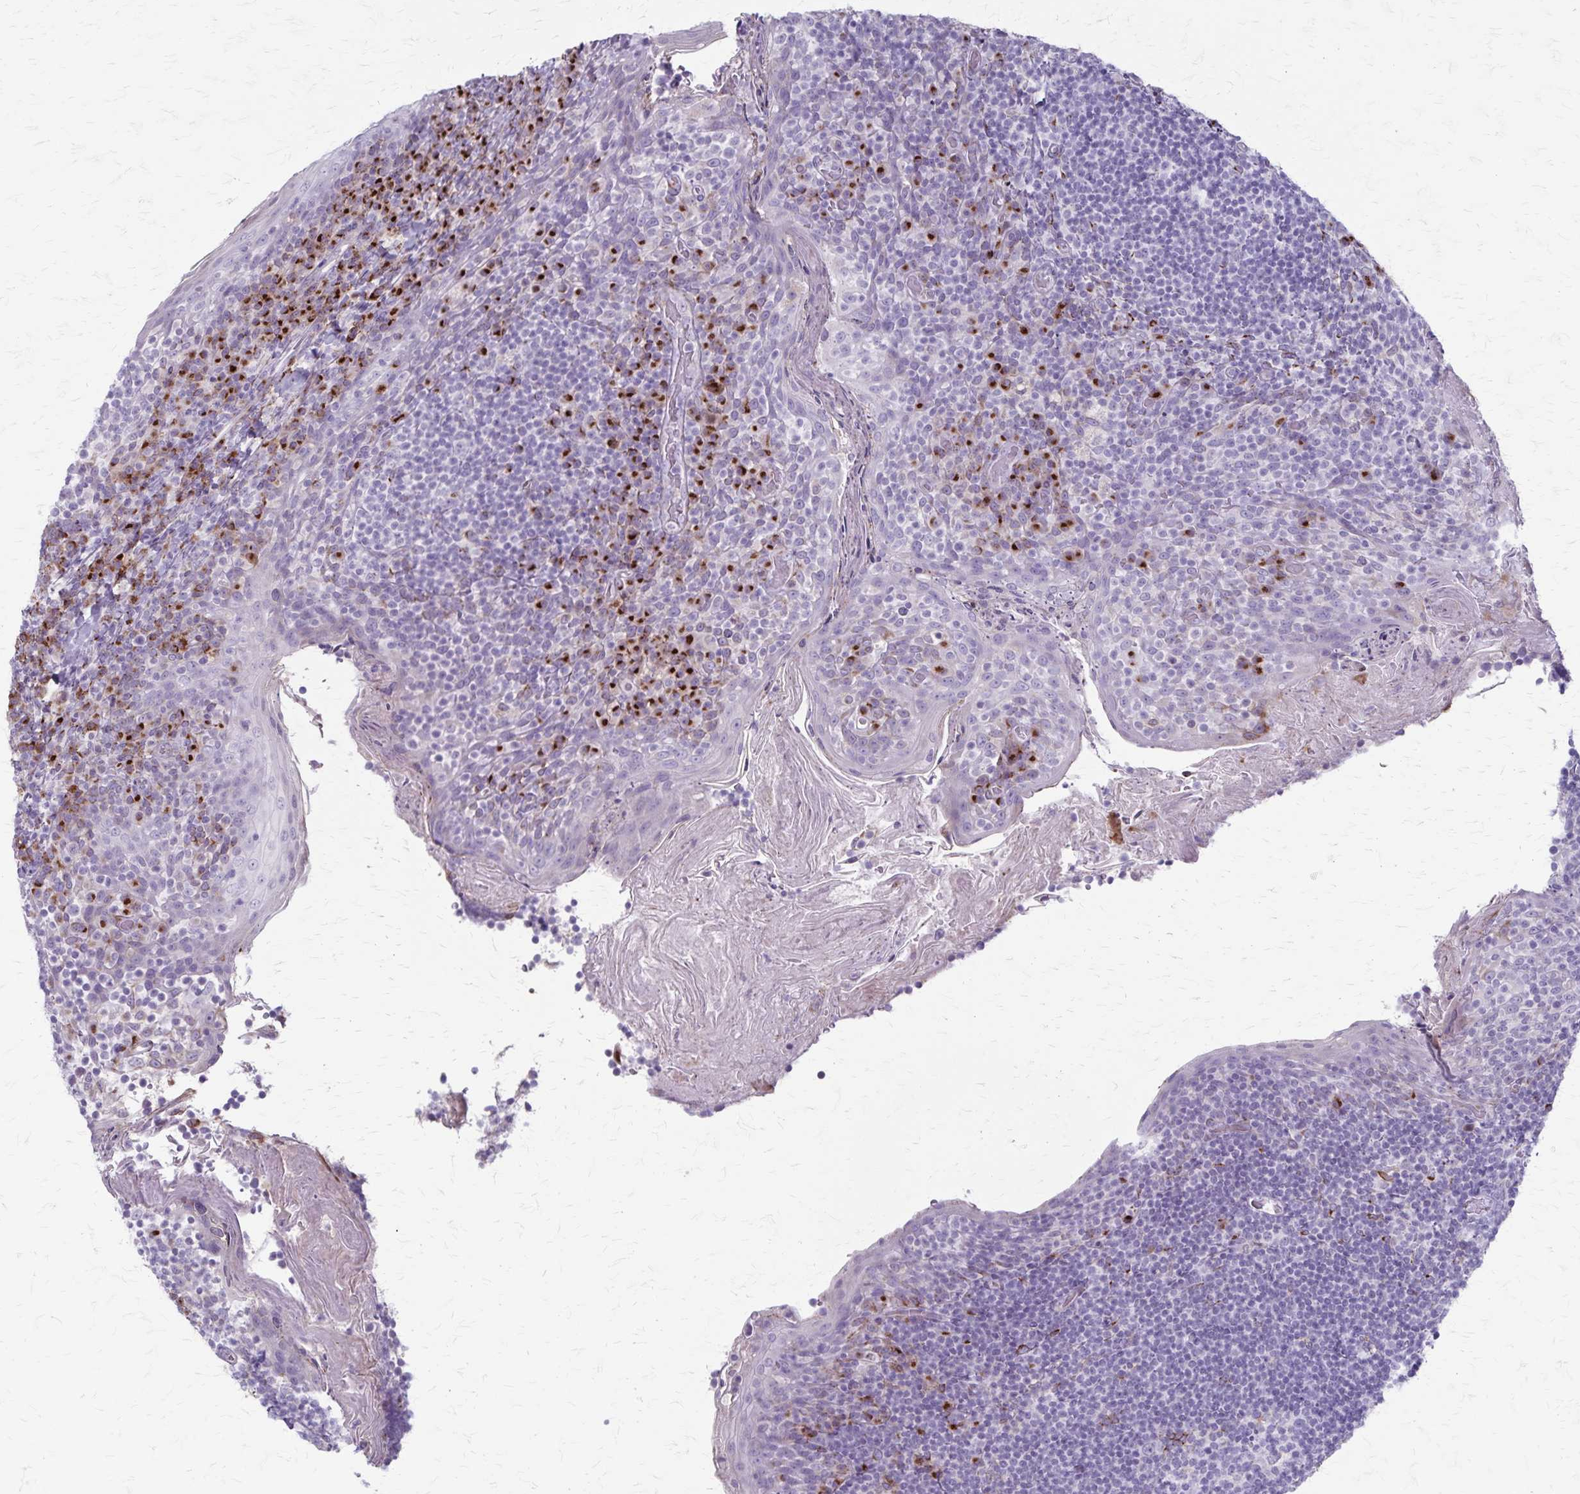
{"staining": {"intensity": "strong", "quantity": "<25%", "location": "cytoplasmic/membranous"}, "tissue": "tonsil", "cell_type": "Non-germinal center cells", "image_type": "normal", "snomed": [{"axis": "morphology", "description": "Normal tissue, NOS"}, {"axis": "topography", "description": "Tonsil"}], "caption": "Immunohistochemical staining of benign tonsil demonstrates <25% levels of strong cytoplasmic/membranous protein positivity in approximately <25% of non-germinal center cells. The protein of interest is shown in brown color, while the nuclei are stained blue.", "gene": "MCFD2", "patient": {"sex": "female", "age": 10}}